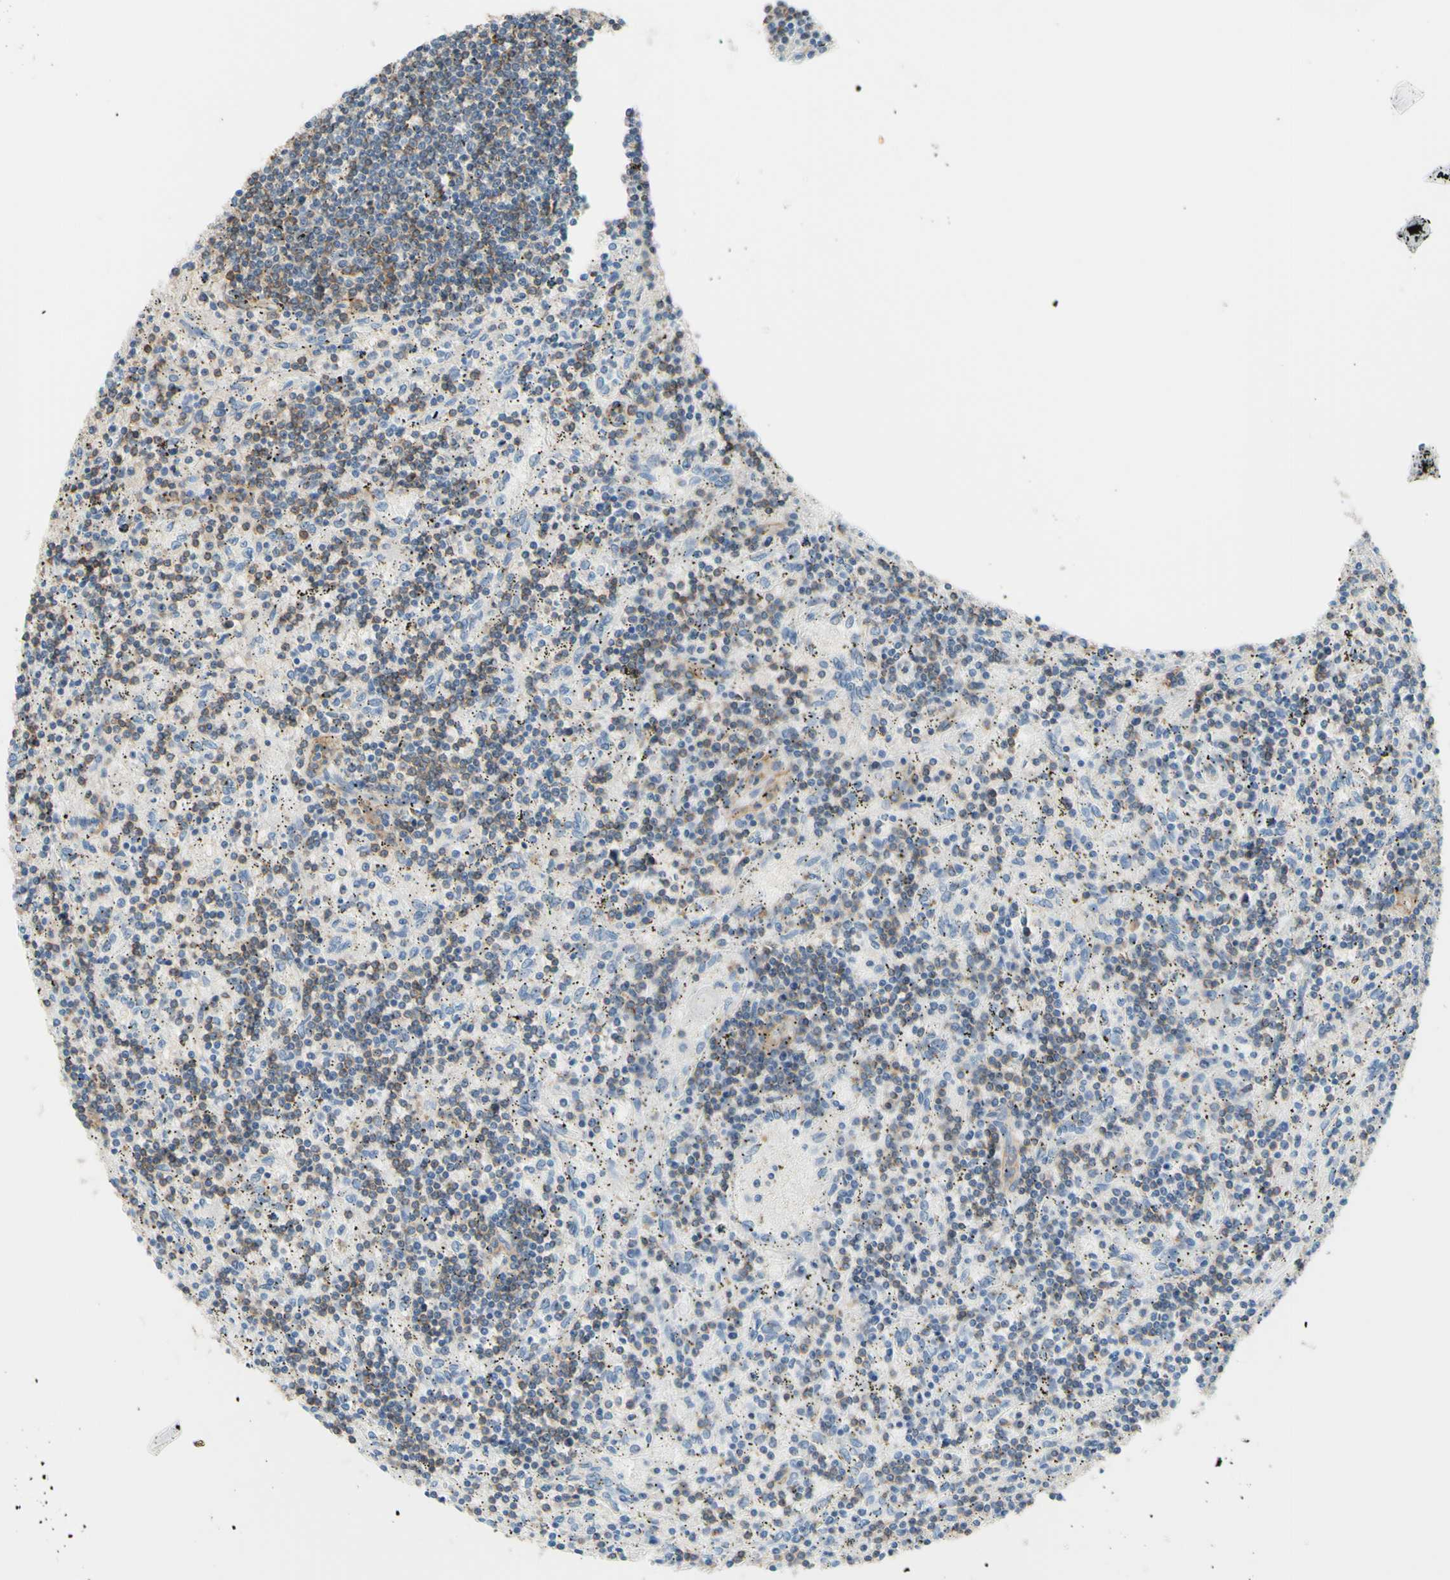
{"staining": {"intensity": "weak", "quantity": "<25%", "location": "cytoplasmic/membranous"}, "tissue": "lymphoma", "cell_type": "Tumor cells", "image_type": "cancer", "snomed": [{"axis": "morphology", "description": "Malignant lymphoma, non-Hodgkin's type, Low grade"}, {"axis": "topography", "description": "Spleen"}], "caption": "Tumor cells show no significant protein staining in lymphoma.", "gene": "ADD1", "patient": {"sex": "male", "age": 76}}